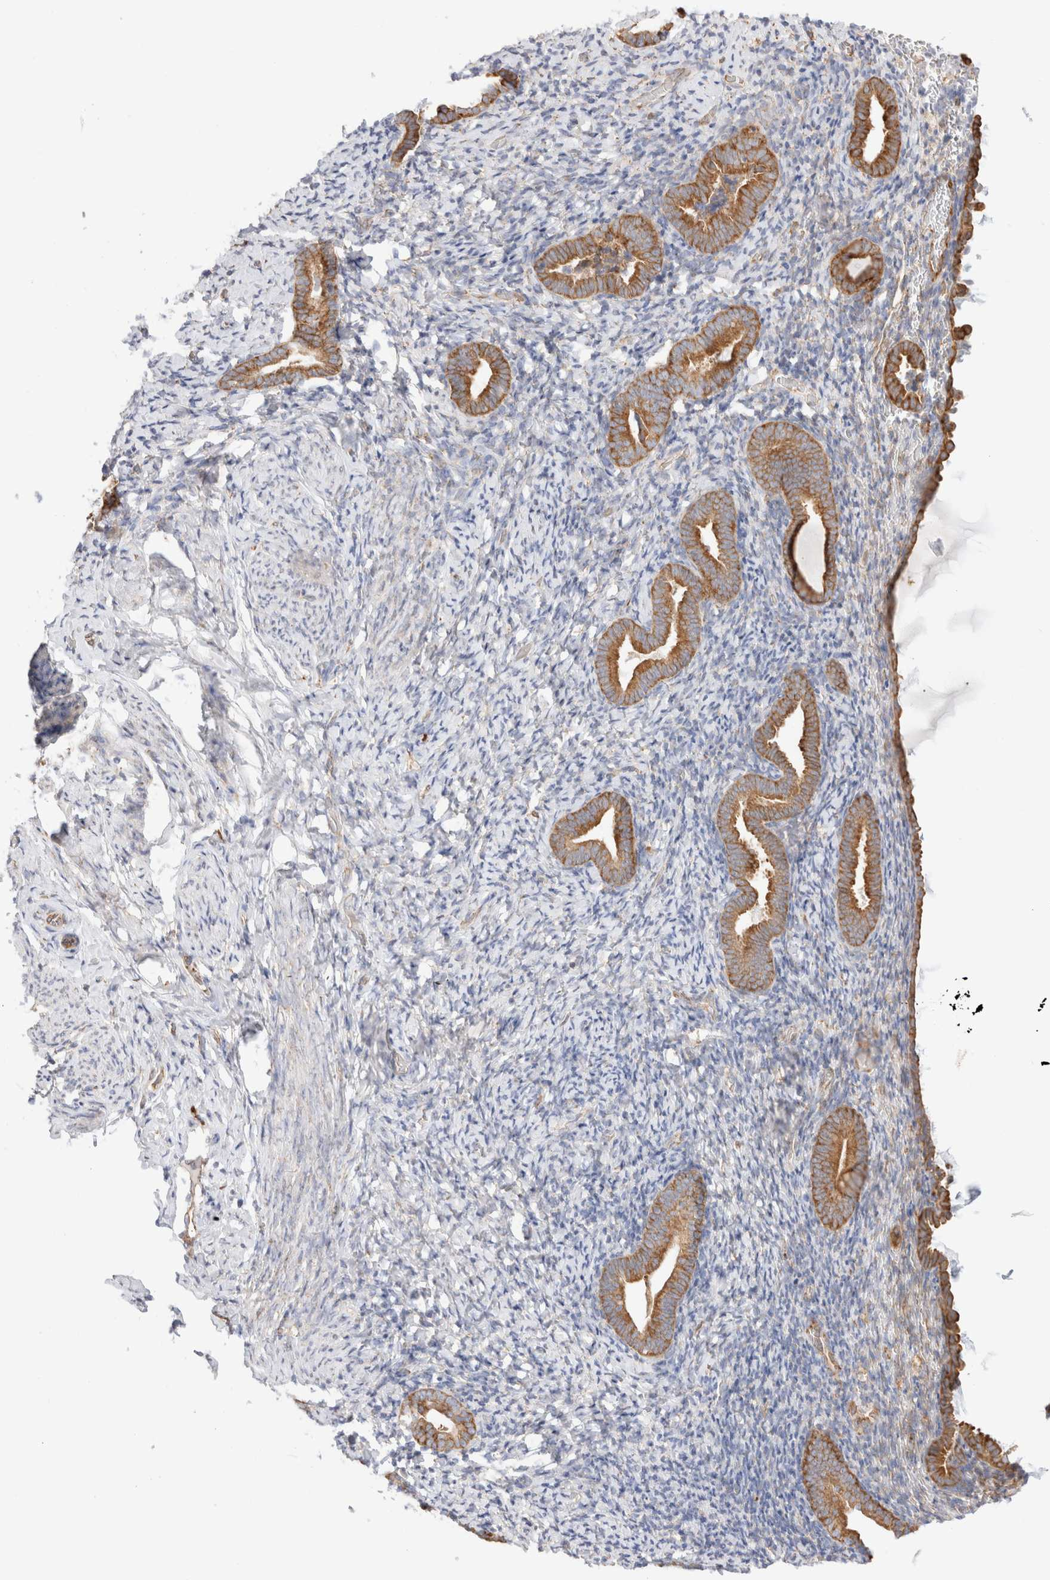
{"staining": {"intensity": "moderate", "quantity": "25%-75%", "location": "cytoplasmic/membranous"}, "tissue": "endometrium", "cell_type": "Cells in endometrial stroma", "image_type": "normal", "snomed": [{"axis": "morphology", "description": "Normal tissue, NOS"}, {"axis": "topography", "description": "Endometrium"}], "caption": "Cells in endometrial stroma exhibit medium levels of moderate cytoplasmic/membranous expression in approximately 25%-75% of cells in normal human endometrium. (DAB IHC with brightfield microscopy, high magnification).", "gene": "ZC2HC1A", "patient": {"sex": "female", "age": 51}}